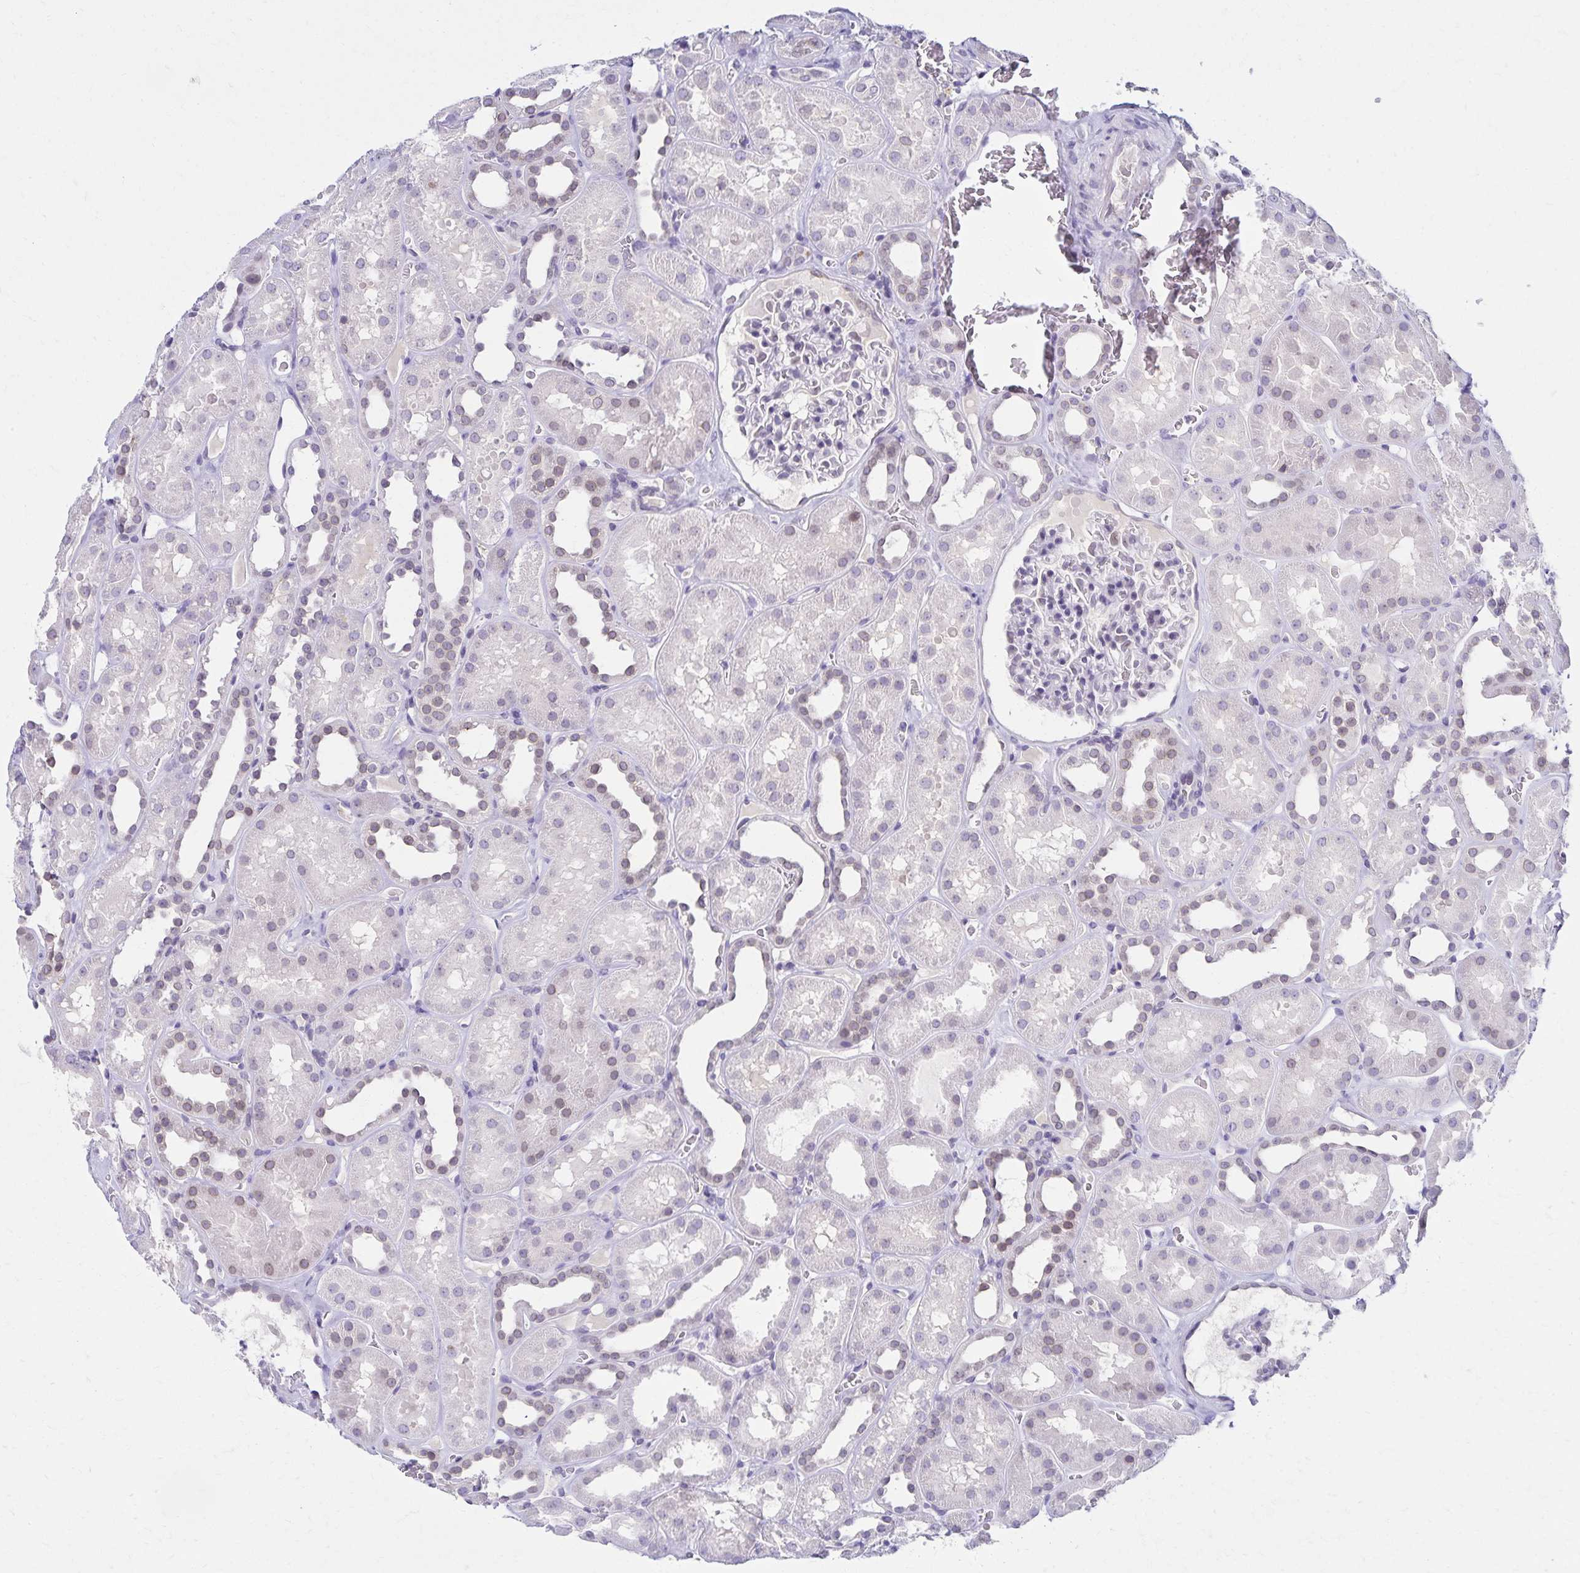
{"staining": {"intensity": "negative", "quantity": "none", "location": "none"}, "tissue": "kidney", "cell_type": "Cells in glomeruli", "image_type": "normal", "snomed": [{"axis": "morphology", "description": "Normal tissue, NOS"}, {"axis": "topography", "description": "Kidney"}], "caption": "Kidney was stained to show a protein in brown. There is no significant positivity in cells in glomeruli. (DAB (3,3'-diaminobenzidine) immunohistochemistry (IHC), high magnification).", "gene": "FAM166C", "patient": {"sex": "female", "age": 41}}